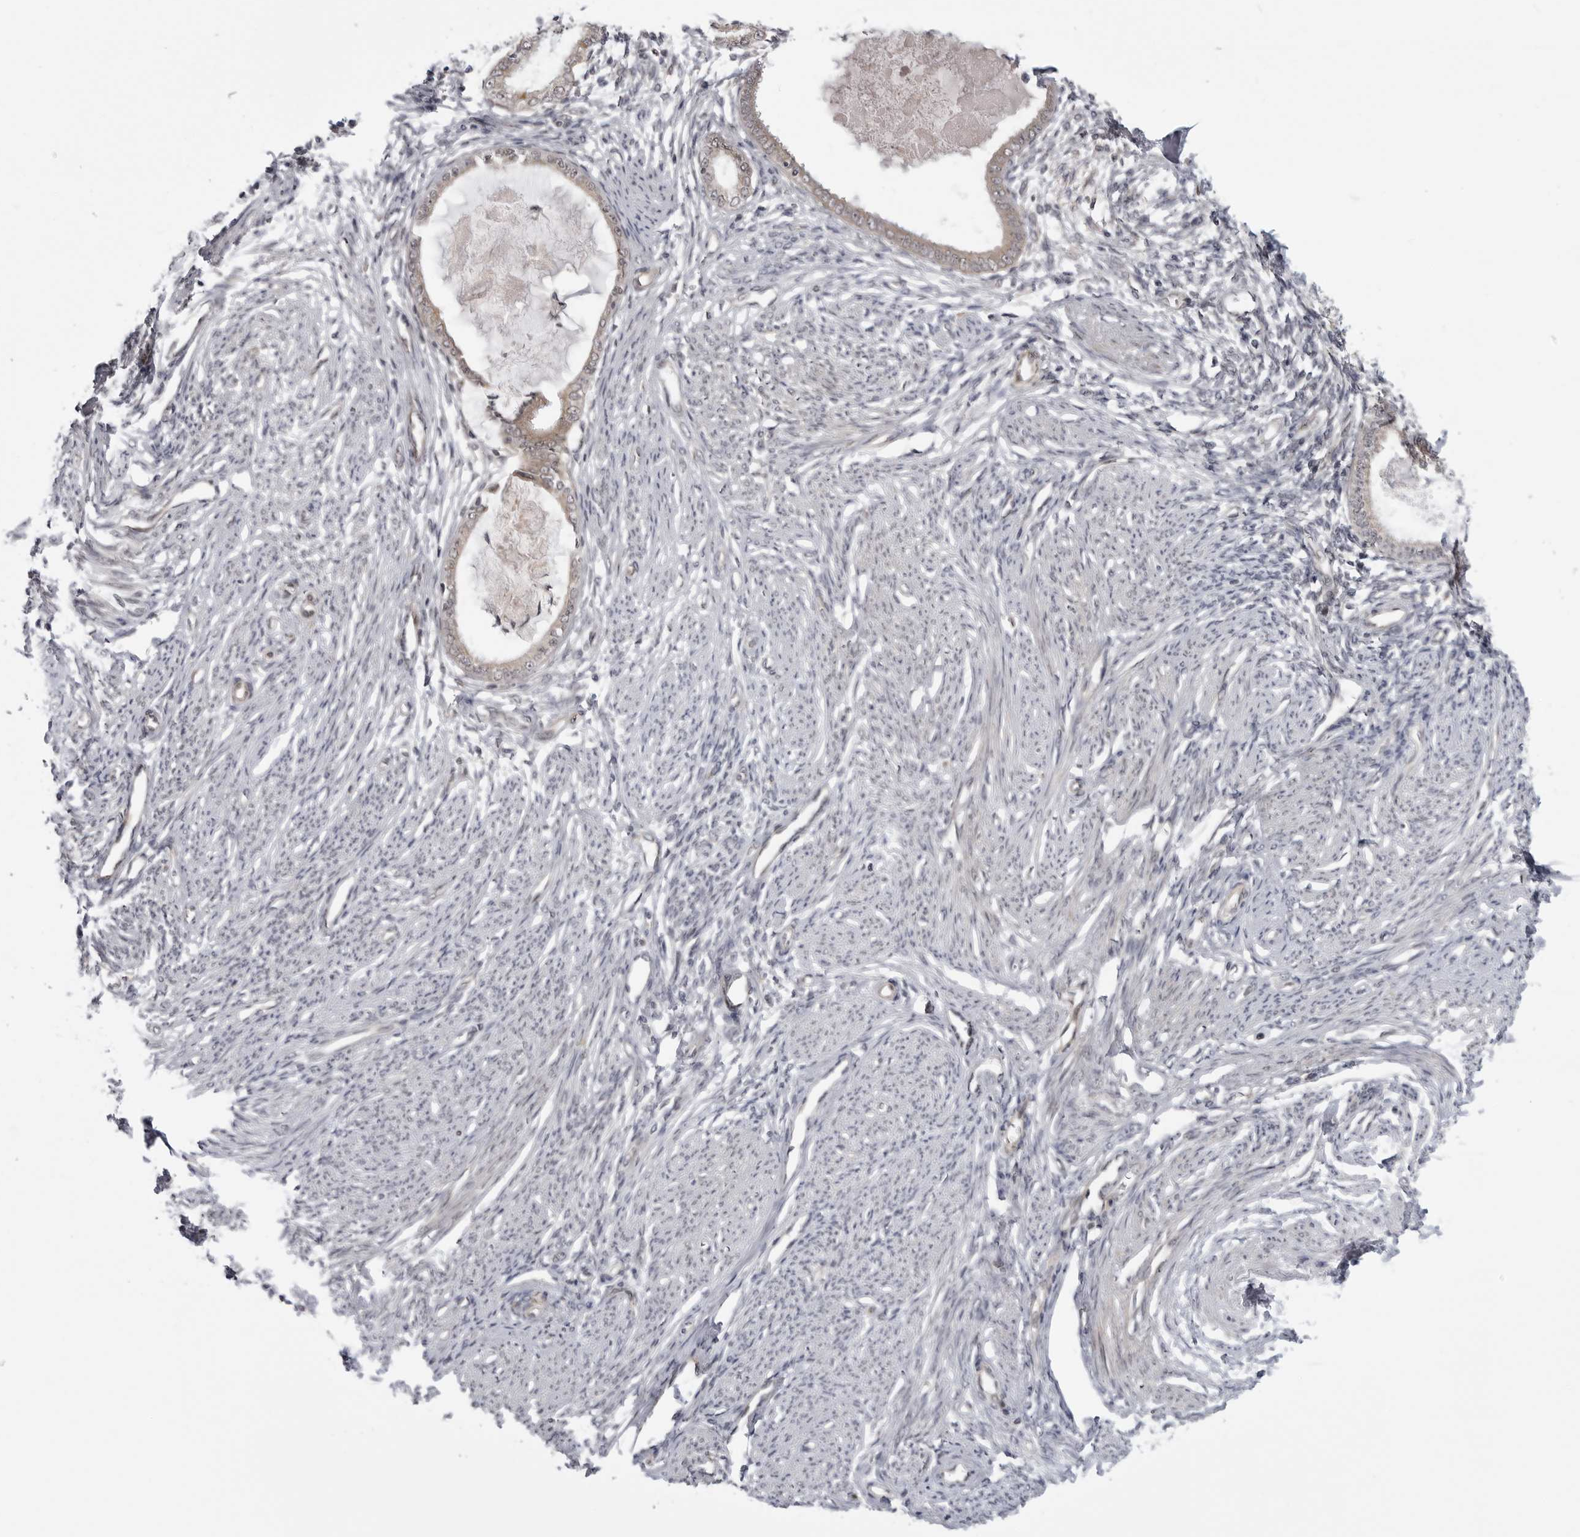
{"staining": {"intensity": "negative", "quantity": "none", "location": "none"}, "tissue": "endometrium", "cell_type": "Cells in endometrial stroma", "image_type": "normal", "snomed": [{"axis": "morphology", "description": "Normal tissue, NOS"}, {"axis": "topography", "description": "Endometrium"}], "caption": "An IHC photomicrograph of benign endometrium is shown. There is no staining in cells in endometrial stroma of endometrium. (DAB (3,3'-diaminobenzidine) immunohistochemistry visualized using brightfield microscopy, high magnification).", "gene": "LRRC45", "patient": {"sex": "female", "age": 56}}